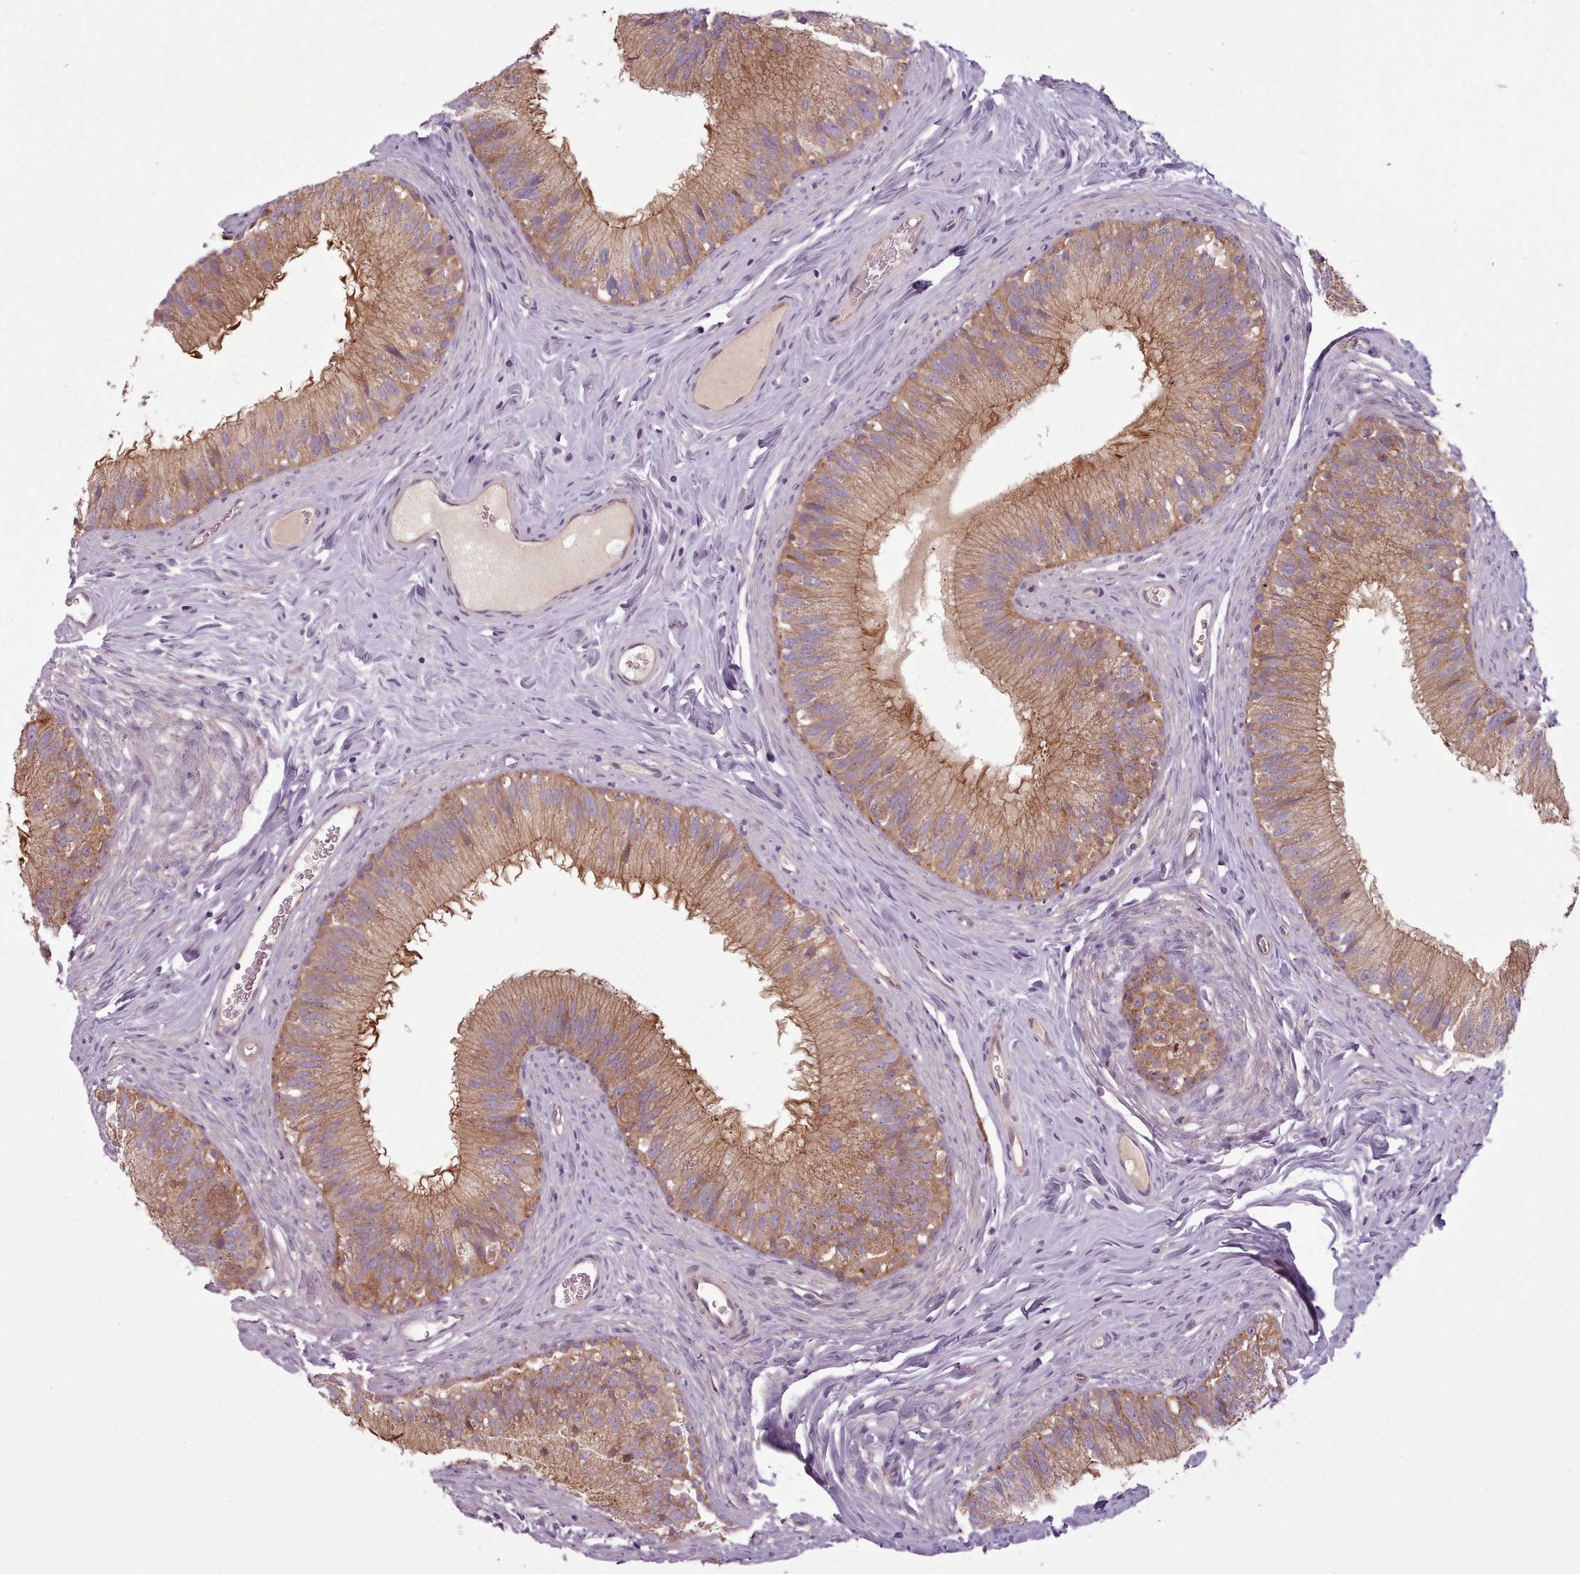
{"staining": {"intensity": "moderate", "quantity": ">75%", "location": "cytoplasmic/membranous"}, "tissue": "epididymis", "cell_type": "Glandular cells", "image_type": "normal", "snomed": [{"axis": "morphology", "description": "Normal tissue, NOS"}, {"axis": "topography", "description": "Epididymis"}], "caption": "IHC image of unremarkable human epididymis stained for a protein (brown), which shows medium levels of moderate cytoplasmic/membranous positivity in about >75% of glandular cells.", "gene": "NT5DC2", "patient": {"sex": "male", "age": 38}}